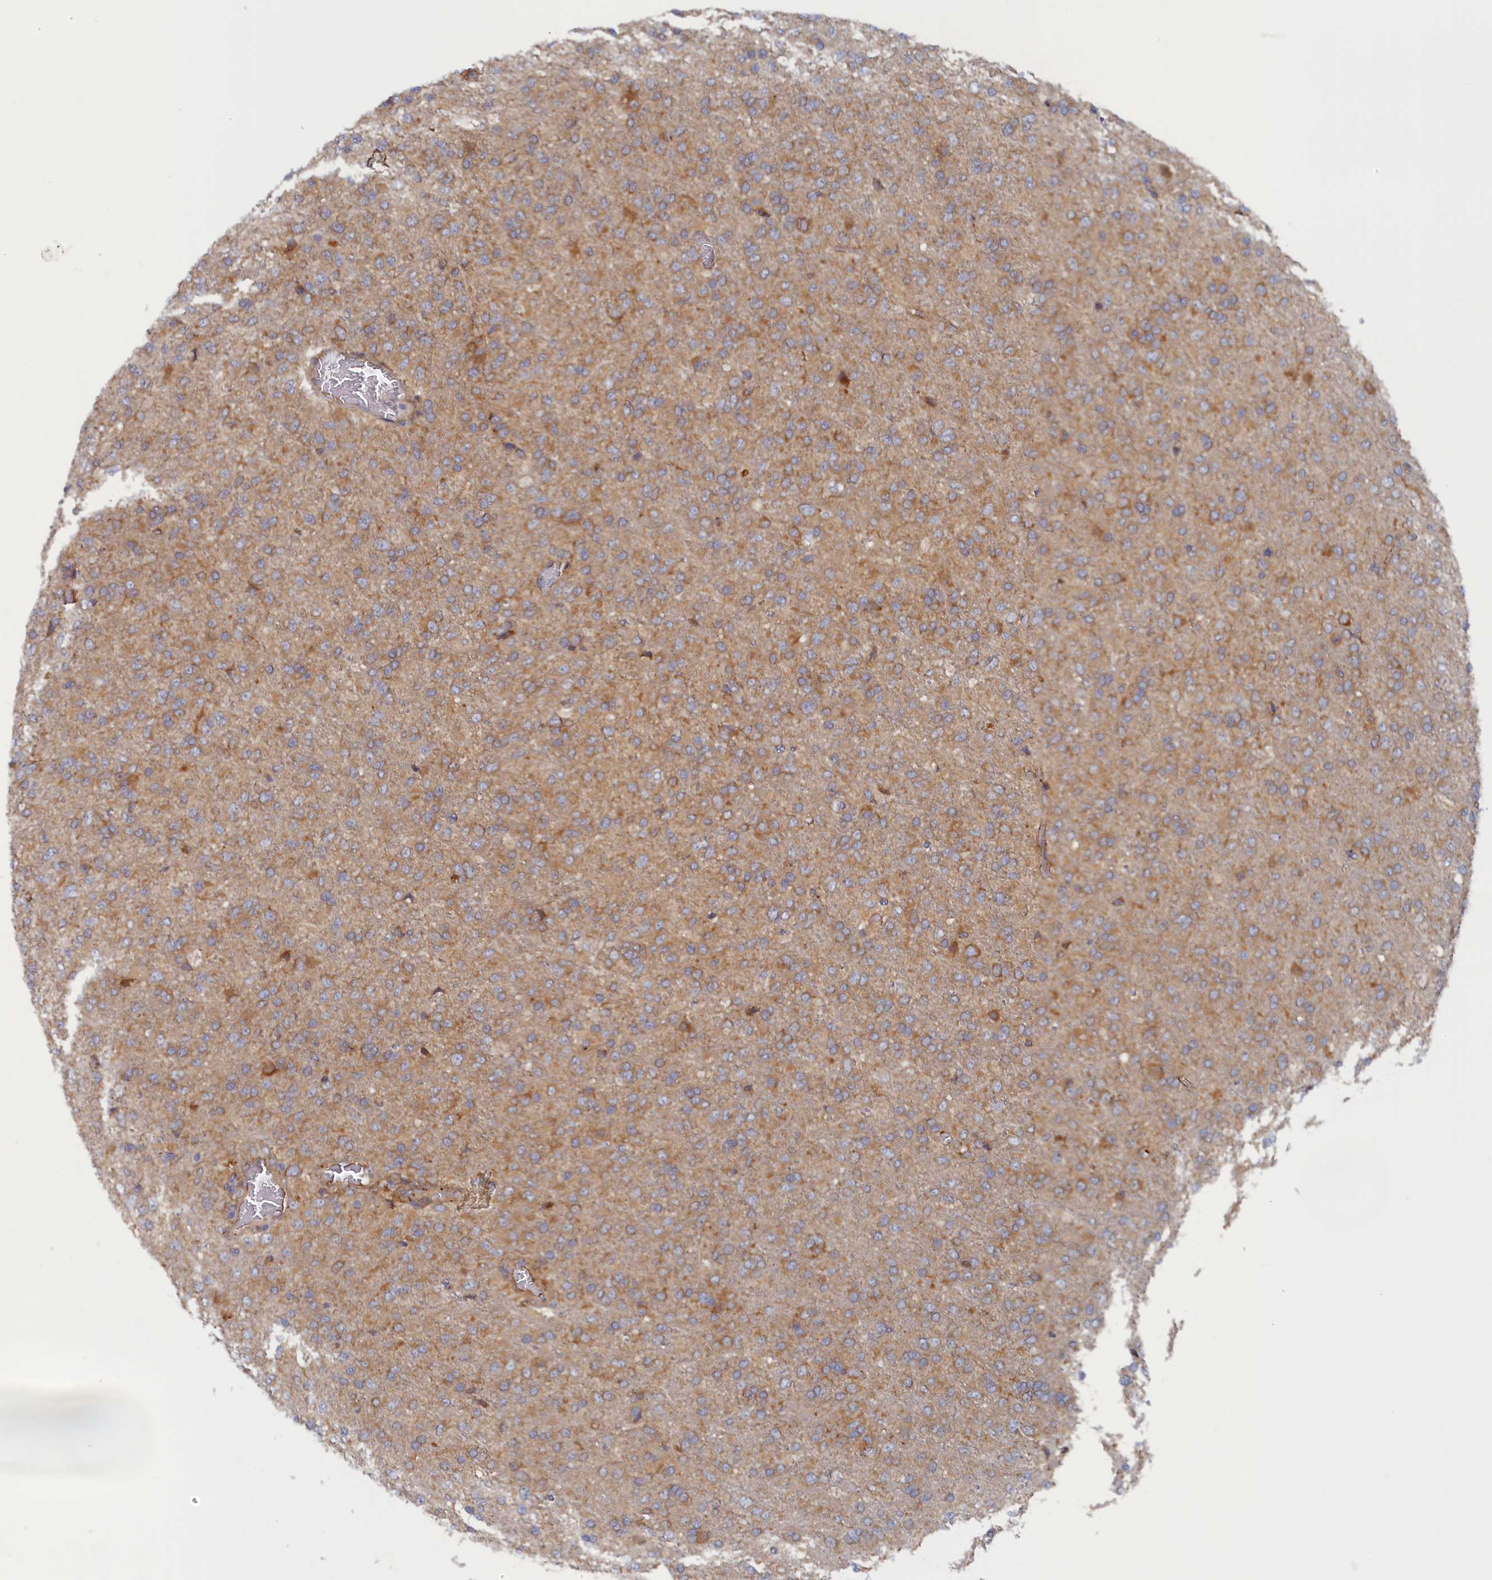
{"staining": {"intensity": "moderate", "quantity": "<25%", "location": "cytoplasmic/membranous"}, "tissue": "glioma", "cell_type": "Tumor cells", "image_type": "cancer", "snomed": [{"axis": "morphology", "description": "Glioma, malignant, High grade"}, {"axis": "topography", "description": "Brain"}], "caption": "Immunohistochemistry staining of glioma, which reveals low levels of moderate cytoplasmic/membranous staining in approximately <25% of tumor cells indicating moderate cytoplasmic/membranous protein positivity. The staining was performed using DAB (brown) for protein detection and nuclei were counterstained in hematoxylin (blue).", "gene": "TMEM196", "patient": {"sex": "female", "age": 74}}